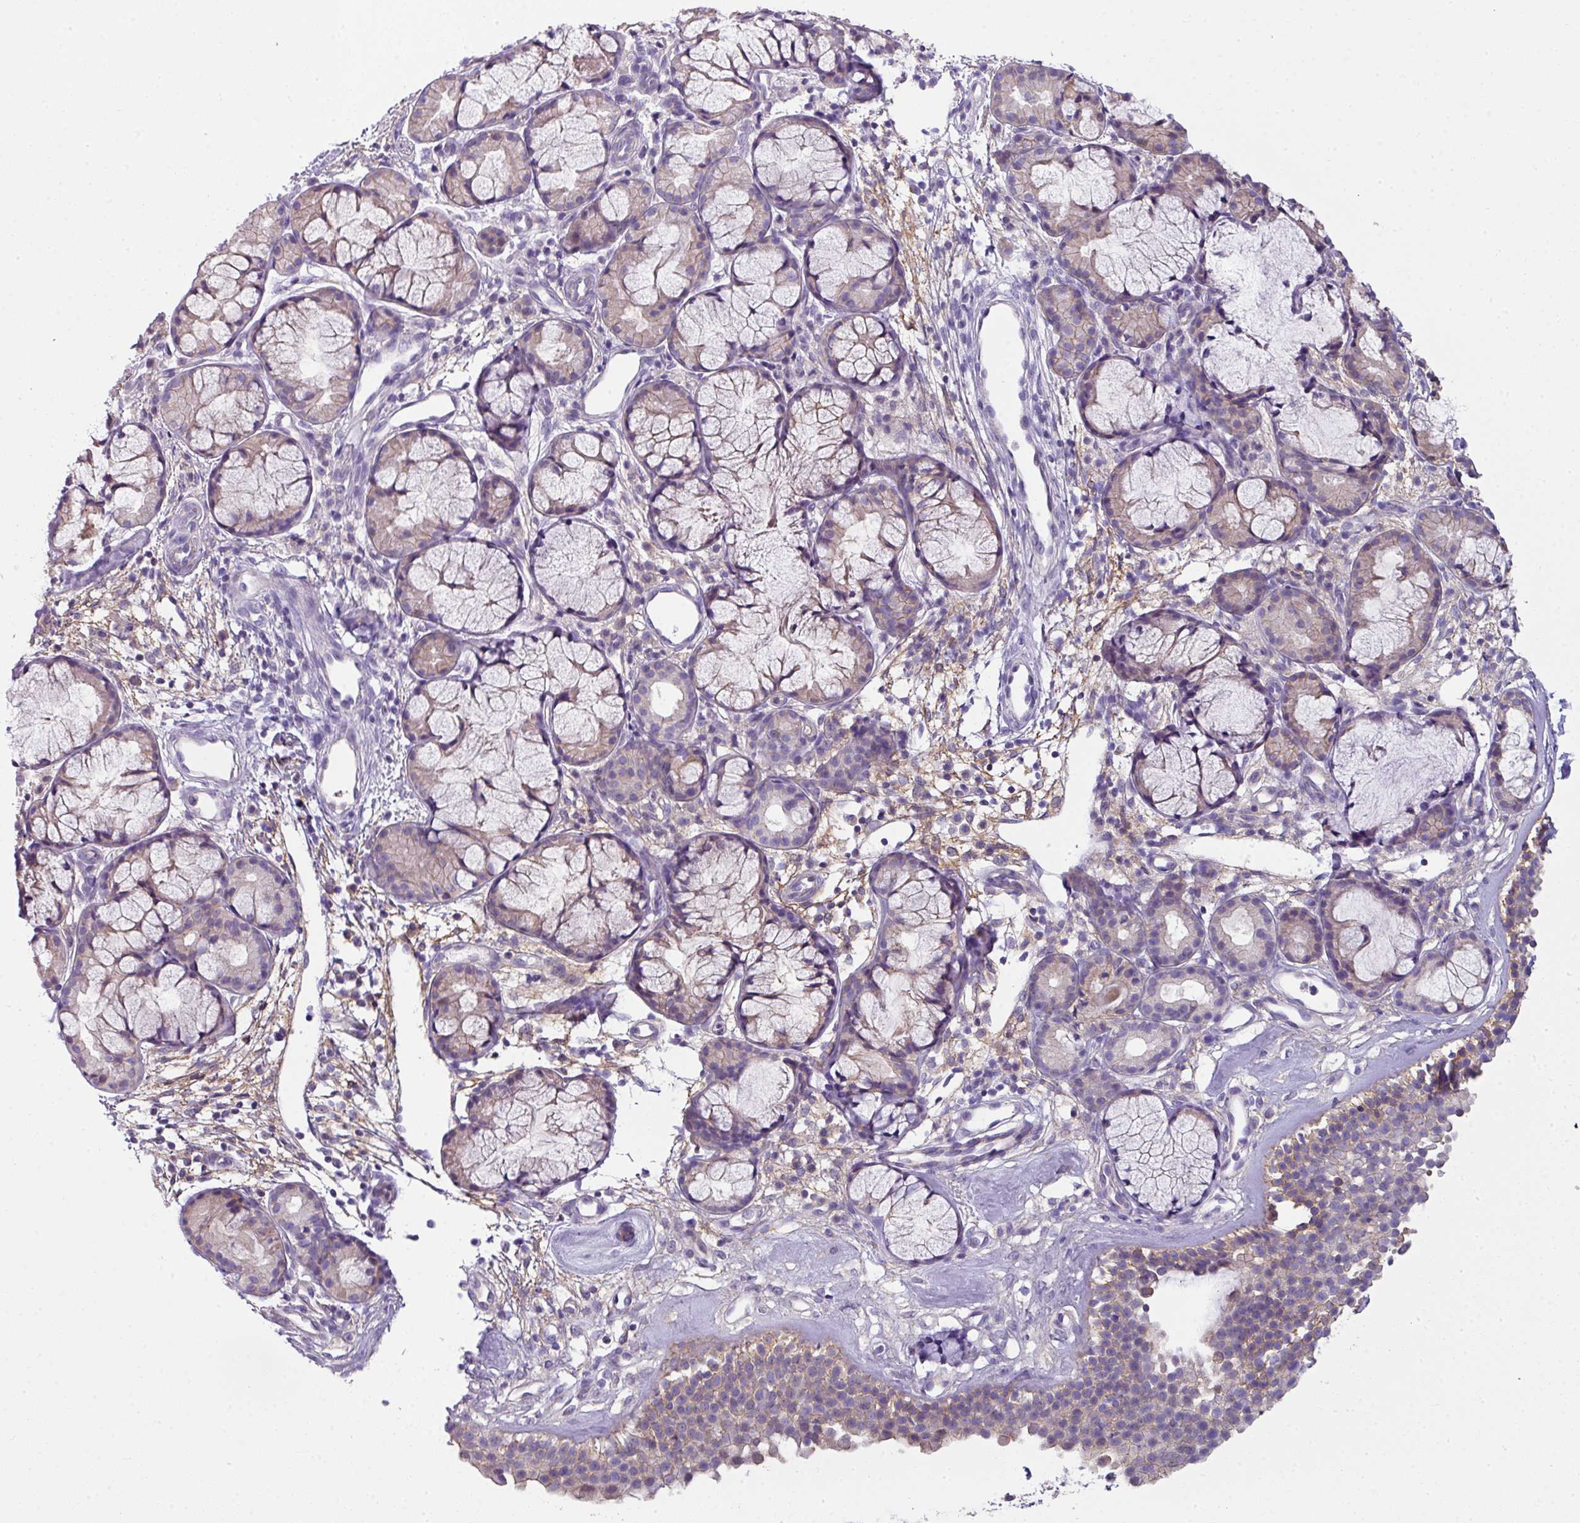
{"staining": {"intensity": "weak", "quantity": "25%-75%", "location": "cytoplasmic/membranous"}, "tissue": "nasopharynx", "cell_type": "Respiratory epithelial cells", "image_type": "normal", "snomed": [{"axis": "morphology", "description": "Normal tissue, NOS"}, {"axis": "topography", "description": "Nasopharynx"}], "caption": "Weak cytoplasmic/membranous protein expression is present in about 25%-75% of respiratory epithelial cells in nasopharynx. (IHC, brightfield microscopy, high magnification).", "gene": "PALS2", "patient": {"sex": "female", "age": 62}}